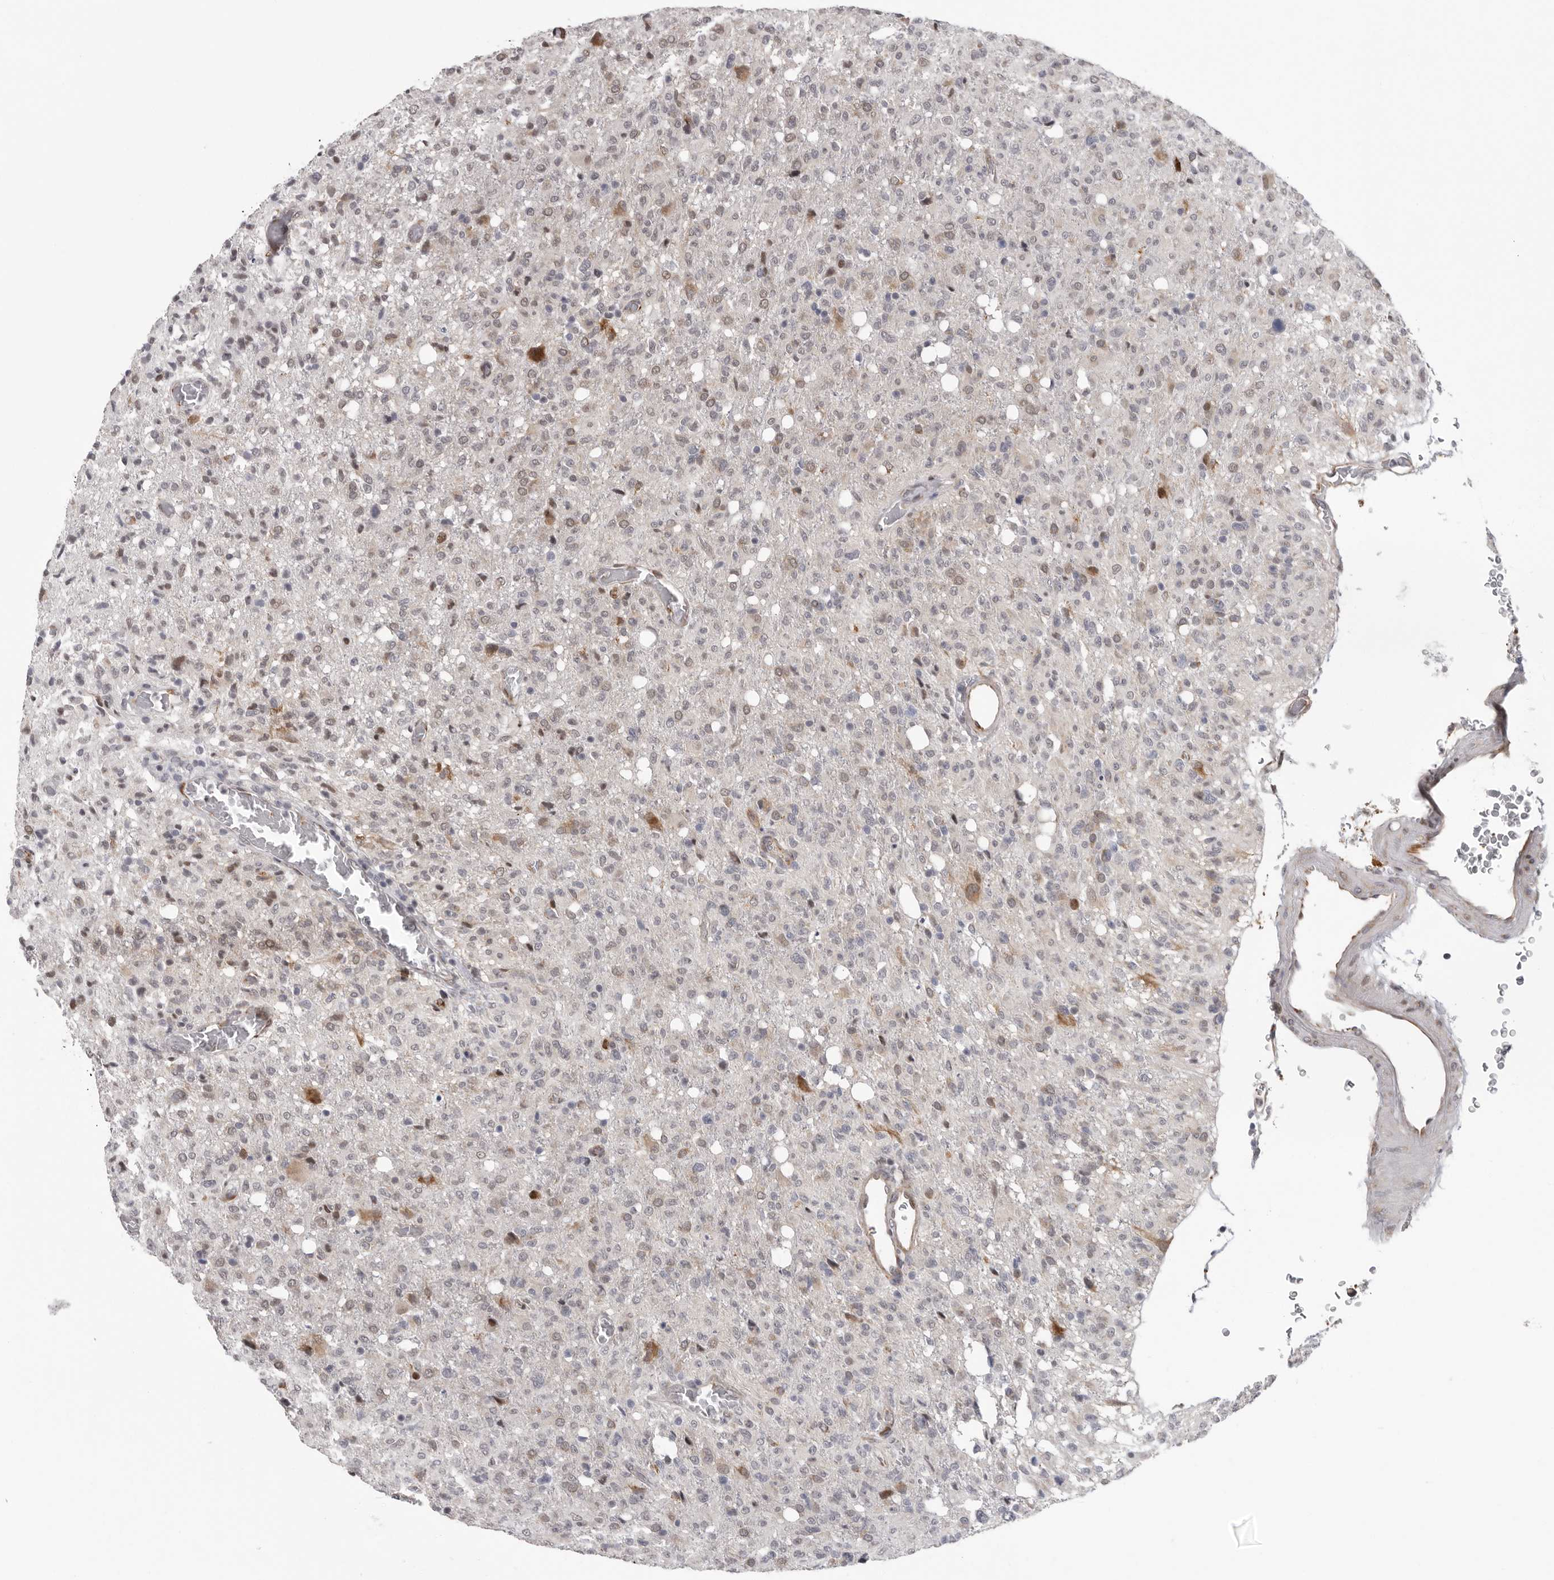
{"staining": {"intensity": "moderate", "quantity": "<25%", "location": "cytoplasmic/membranous,nuclear"}, "tissue": "glioma", "cell_type": "Tumor cells", "image_type": "cancer", "snomed": [{"axis": "morphology", "description": "Glioma, malignant, High grade"}, {"axis": "topography", "description": "Brain"}], "caption": "The histopathology image displays a brown stain indicating the presence of a protein in the cytoplasmic/membranous and nuclear of tumor cells in glioma. The protein of interest is stained brown, and the nuclei are stained in blue (DAB IHC with brightfield microscopy, high magnification).", "gene": "RALGPS2", "patient": {"sex": "female", "age": 57}}